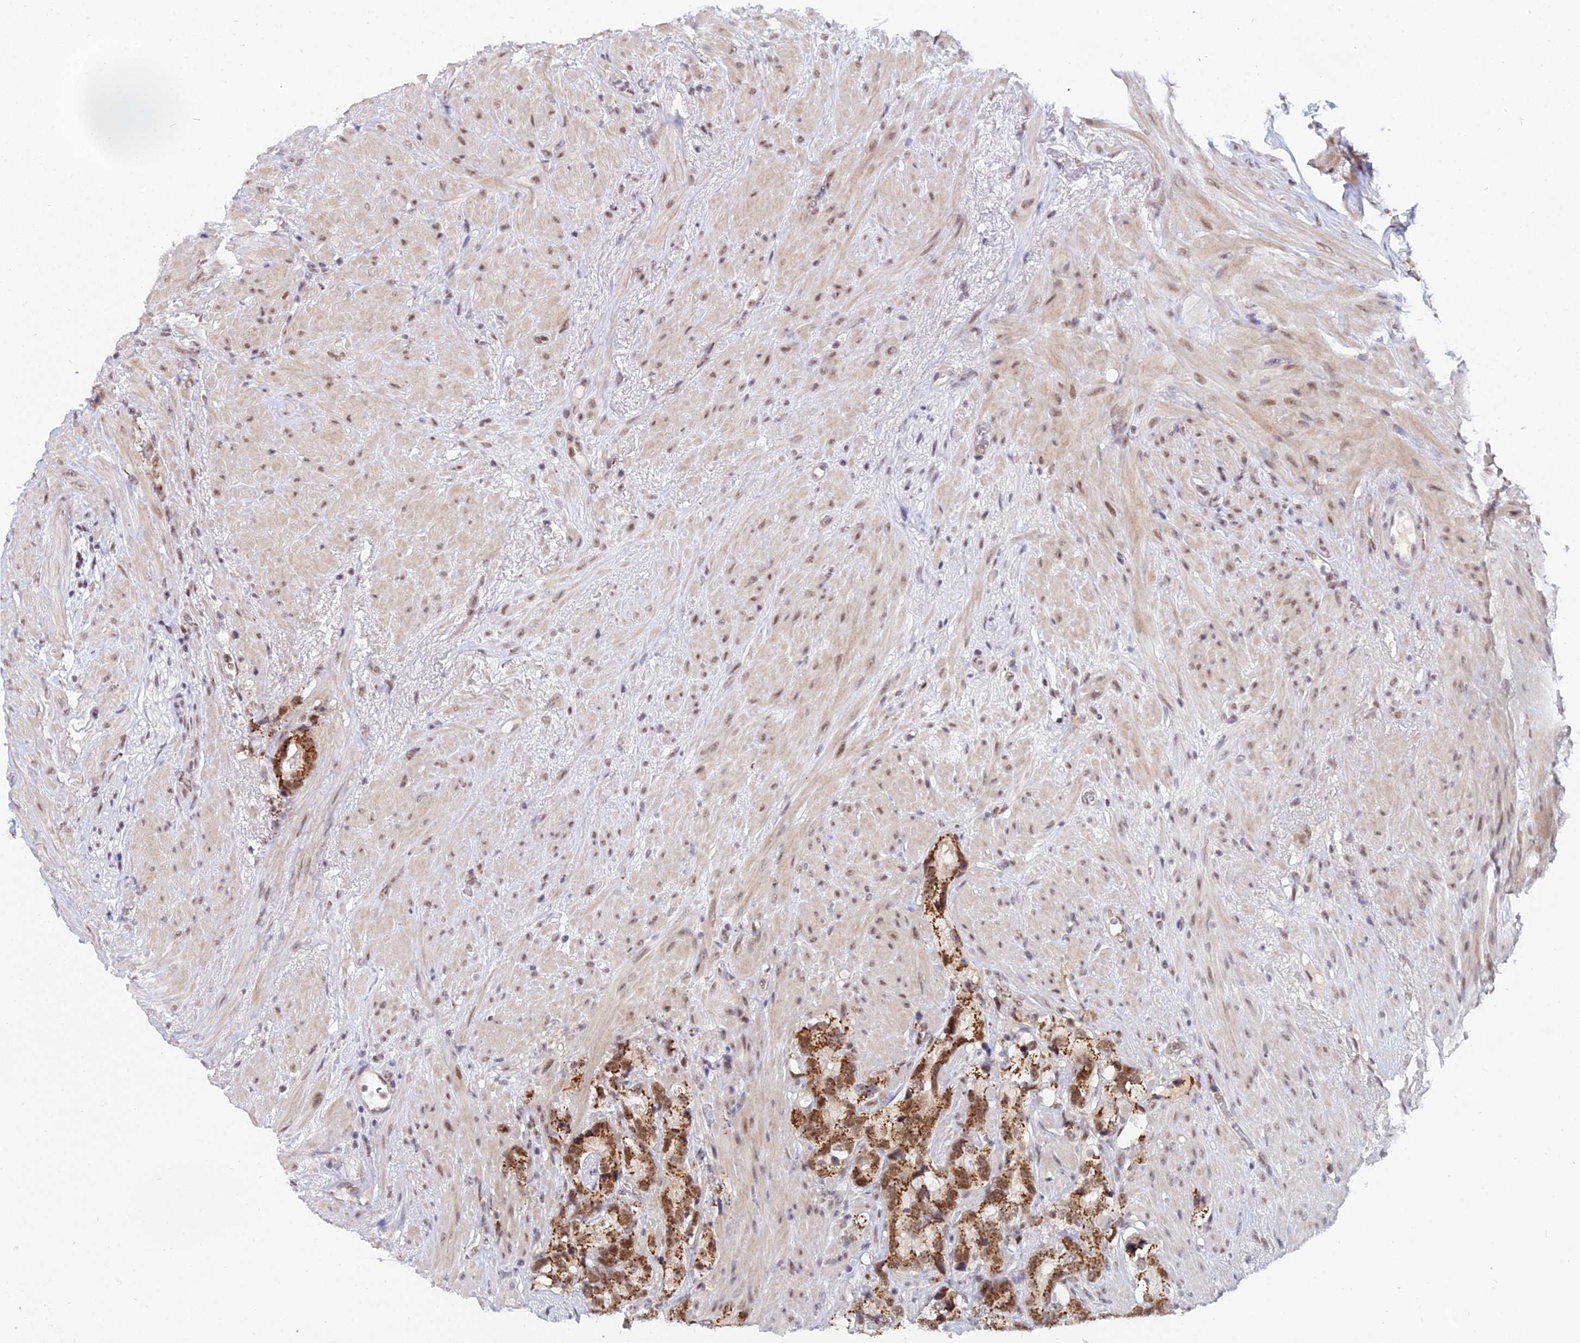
{"staining": {"intensity": "moderate", "quantity": ">75%", "location": "cytoplasmic/membranous,nuclear"}, "tissue": "prostate cancer", "cell_type": "Tumor cells", "image_type": "cancer", "snomed": [{"axis": "morphology", "description": "Adenocarcinoma, High grade"}, {"axis": "topography", "description": "Prostate"}], "caption": "Brown immunohistochemical staining in prostate high-grade adenocarcinoma reveals moderate cytoplasmic/membranous and nuclear expression in about >75% of tumor cells.", "gene": "THOC3", "patient": {"sex": "male", "age": 74}}